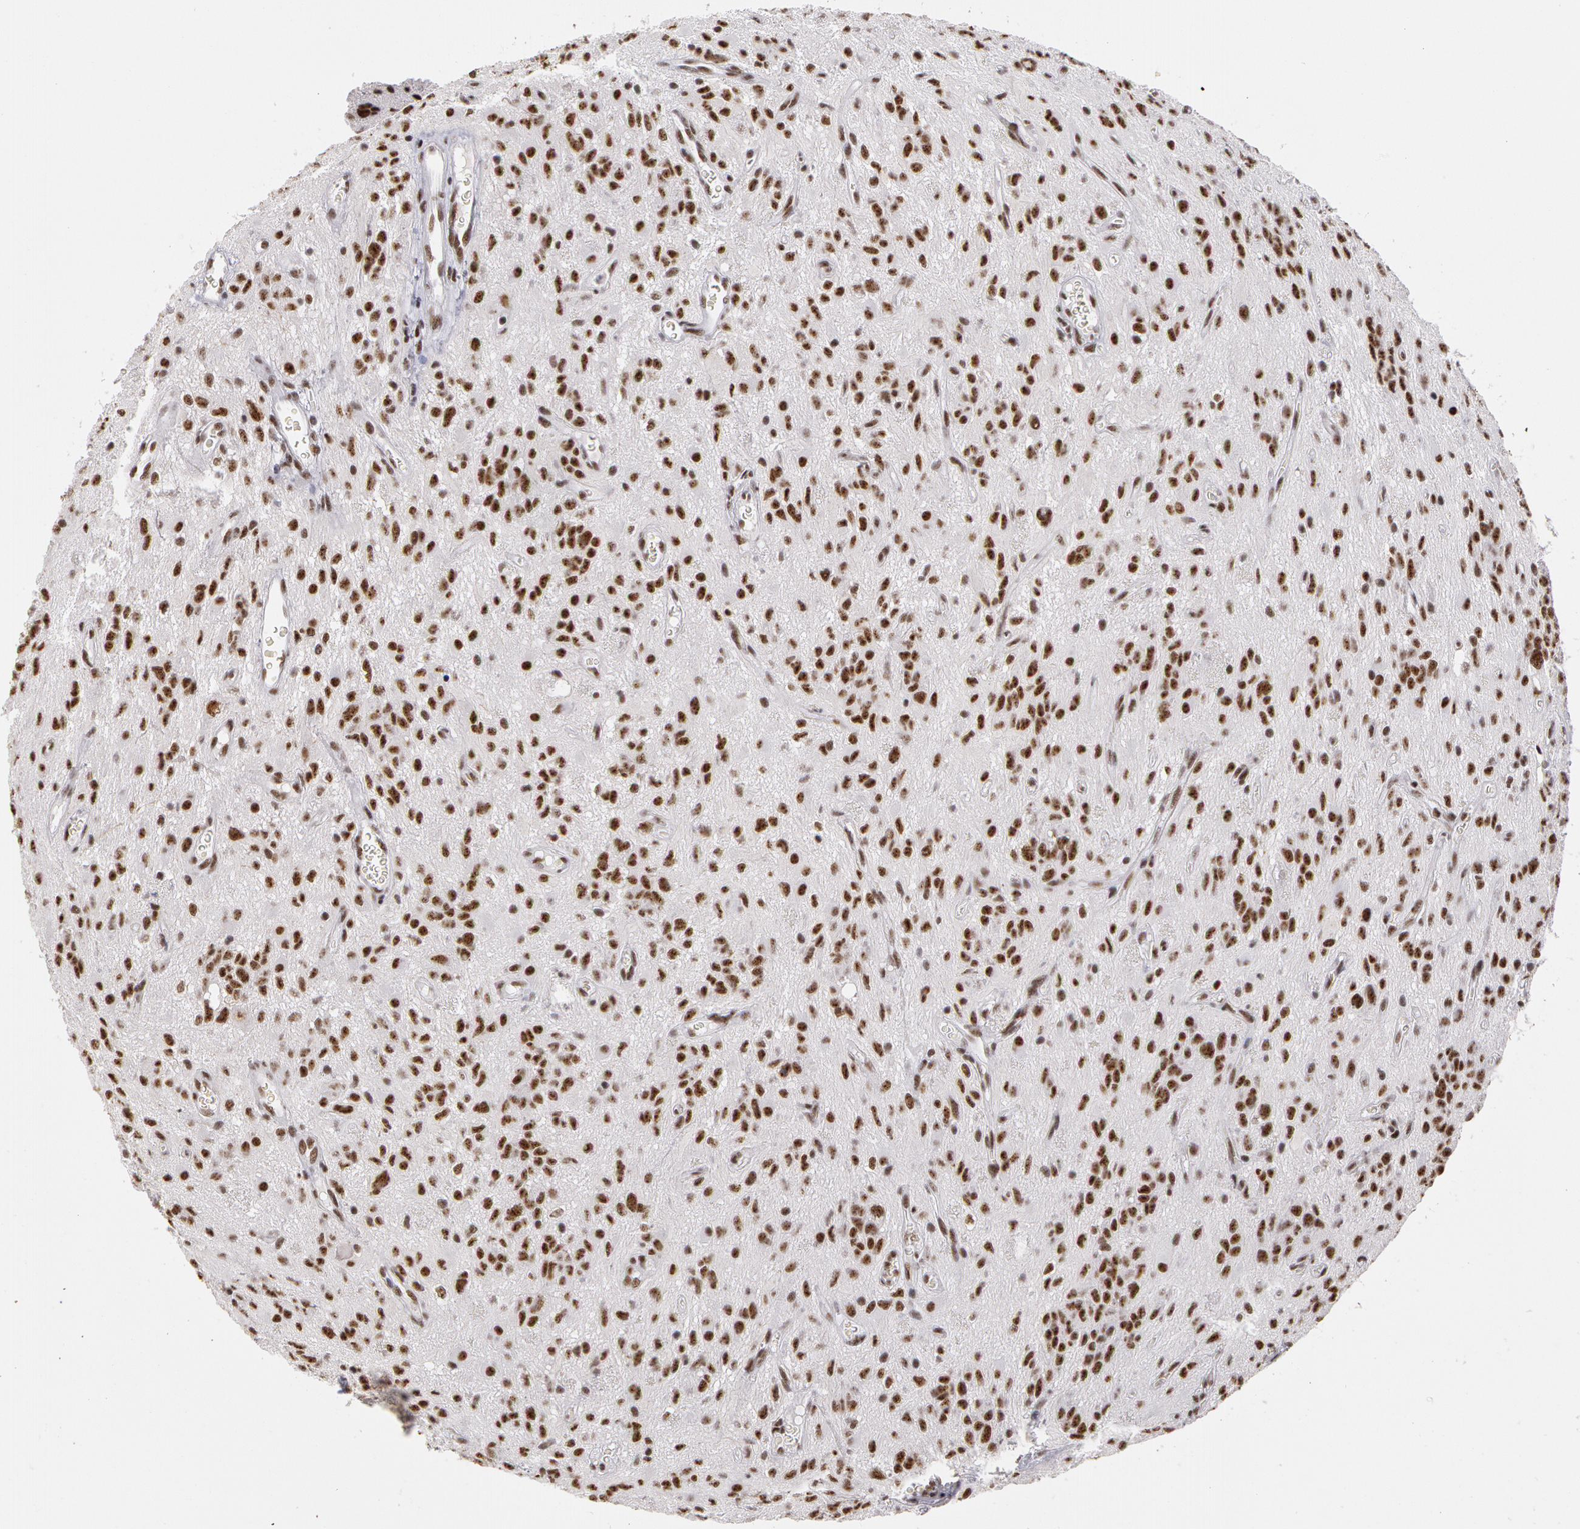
{"staining": {"intensity": "moderate", "quantity": ">75%", "location": "nuclear"}, "tissue": "glioma", "cell_type": "Tumor cells", "image_type": "cancer", "snomed": [{"axis": "morphology", "description": "Glioma, malignant, Low grade"}, {"axis": "topography", "description": "Brain"}], "caption": "This micrograph reveals IHC staining of human malignant glioma (low-grade), with medium moderate nuclear staining in about >75% of tumor cells.", "gene": "PNN", "patient": {"sex": "female", "age": 15}}